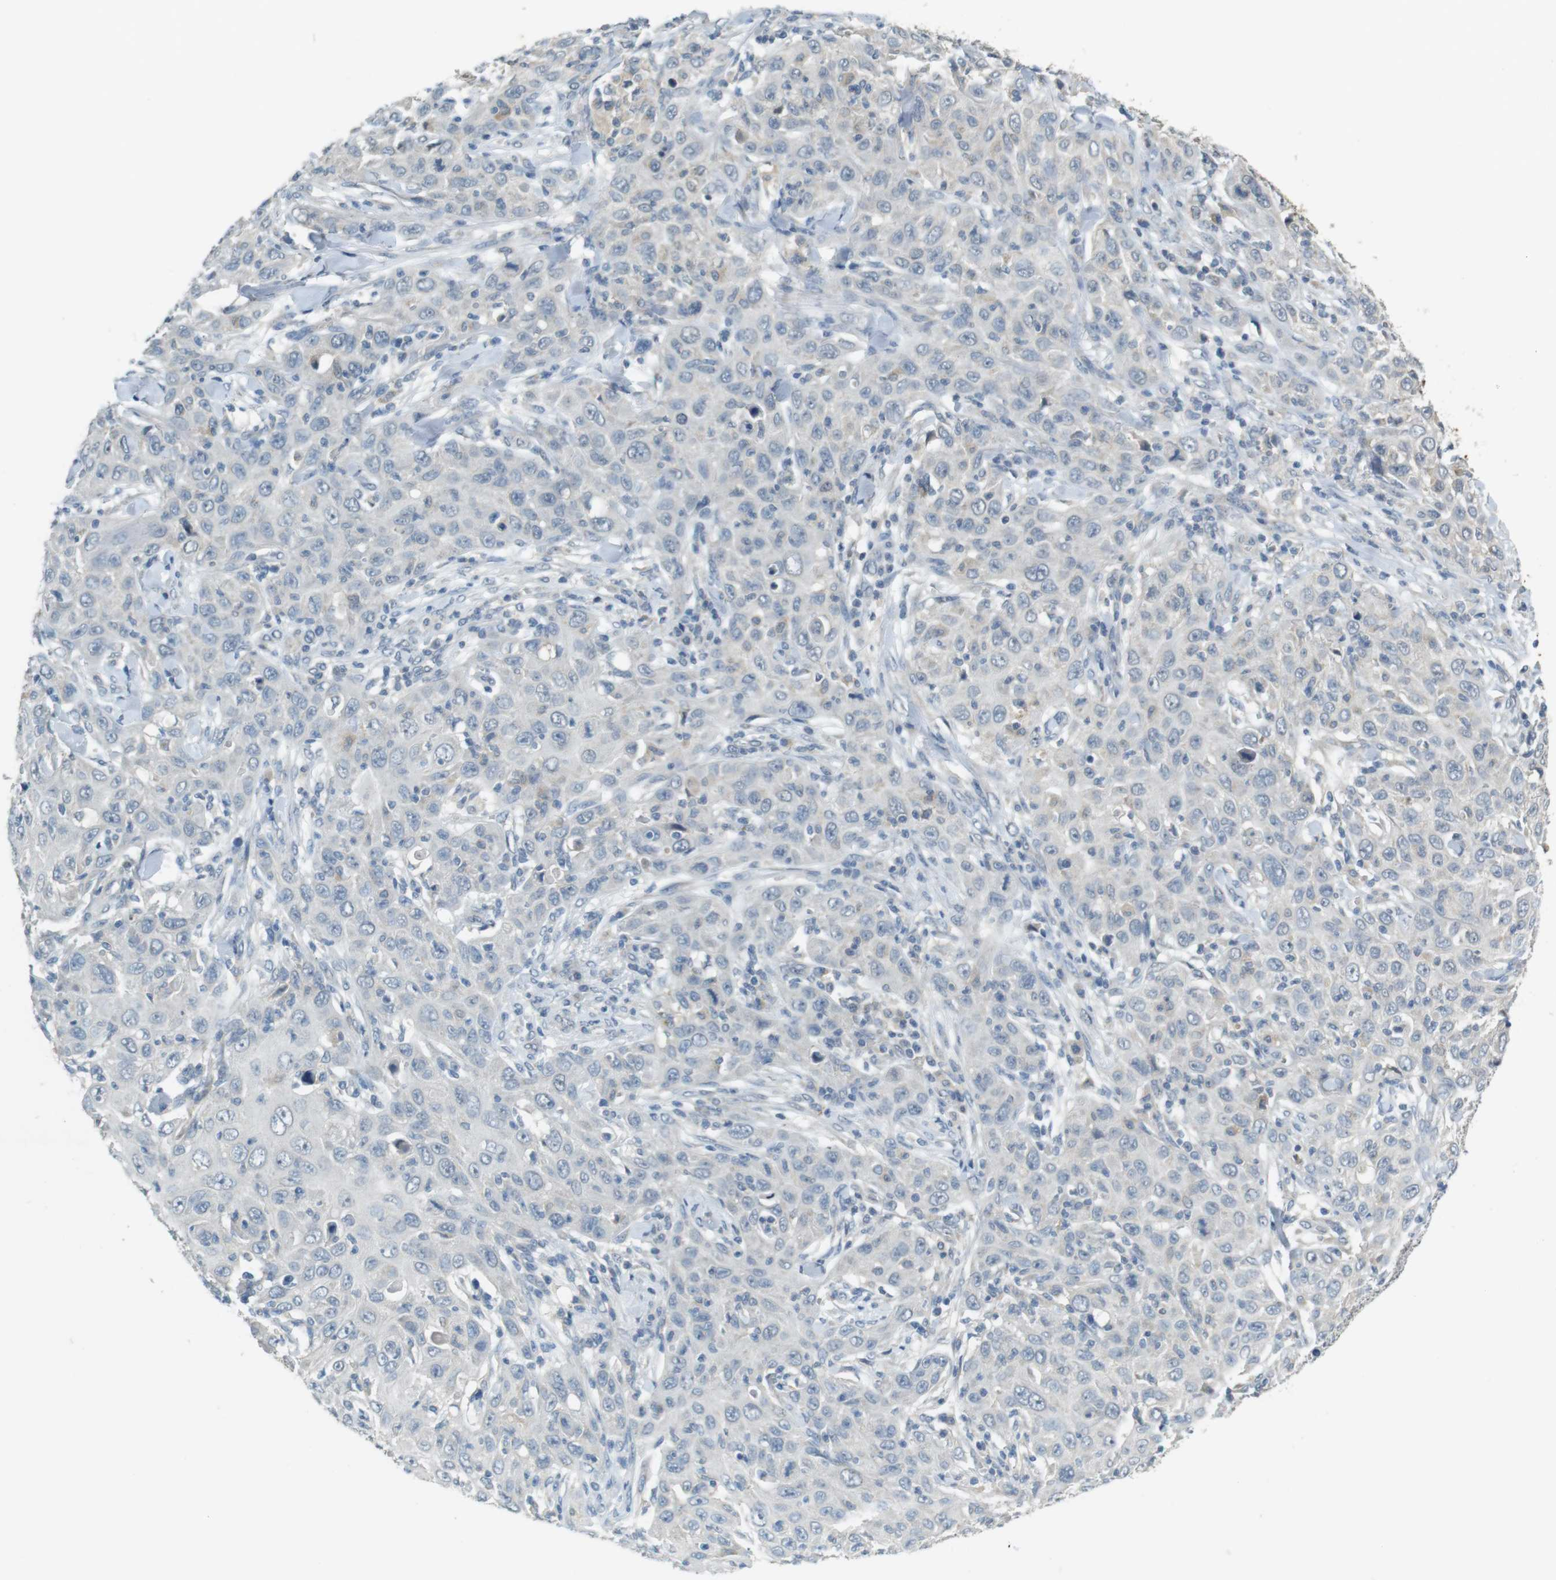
{"staining": {"intensity": "negative", "quantity": "none", "location": "none"}, "tissue": "skin cancer", "cell_type": "Tumor cells", "image_type": "cancer", "snomed": [{"axis": "morphology", "description": "Squamous cell carcinoma, NOS"}, {"axis": "topography", "description": "Skin"}], "caption": "Tumor cells are negative for protein expression in human skin cancer.", "gene": "MUC5B", "patient": {"sex": "female", "age": 88}}